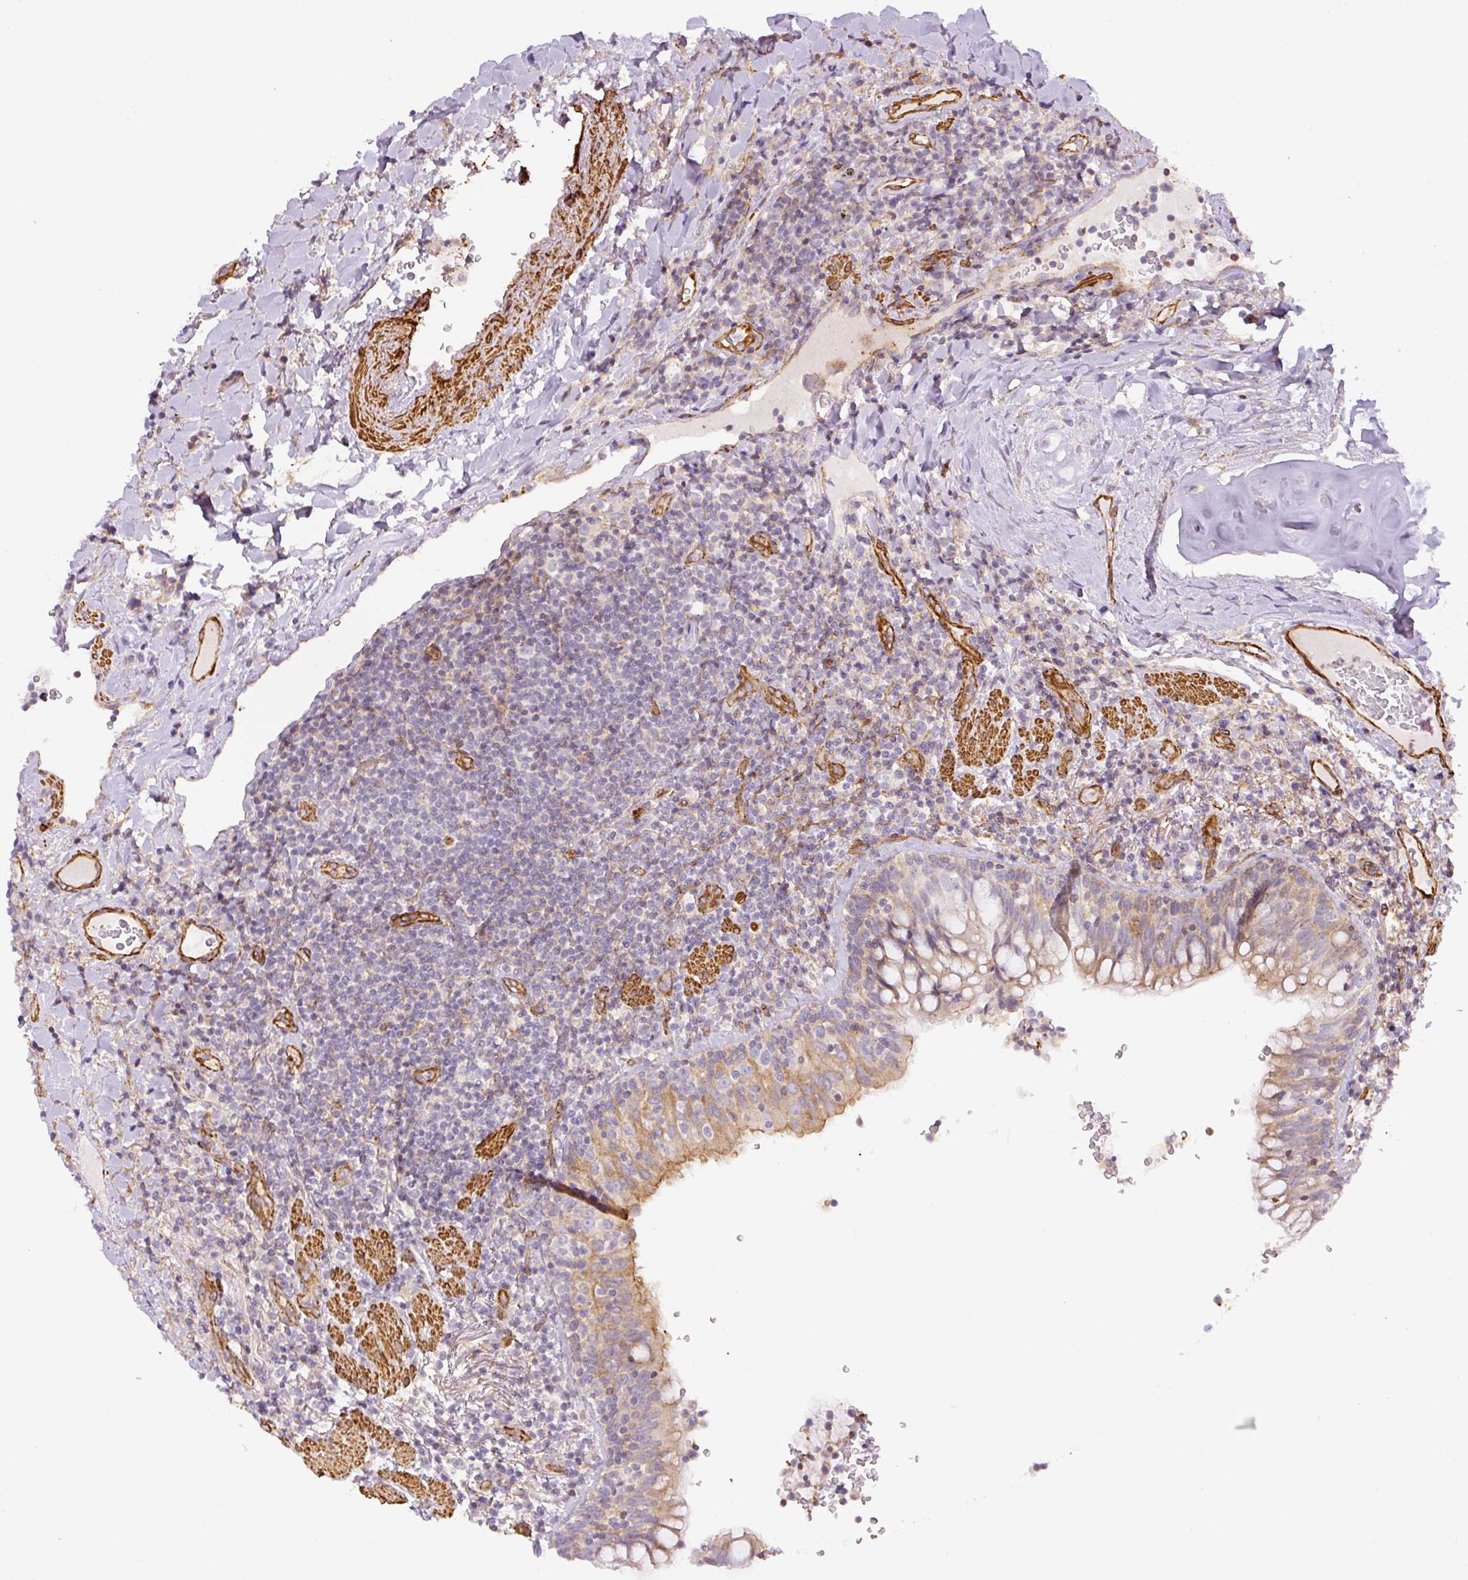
{"staining": {"intensity": "negative", "quantity": "none", "location": "none"}, "tissue": "lymphoma", "cell_type": "Tumor cells", "image_type": "cancer", "snomed": [{"axis": "morphology", "description": "Malignant lymphoma, non-Hodgkin's type, Low grade"}, {"axis": "topography", "description": "Lung"}], "caption": "Tumor cells are negative for protein expression in human lymphoma.", "gene": "MYL12A", "patient": {"sex": "female", "age": 71}}